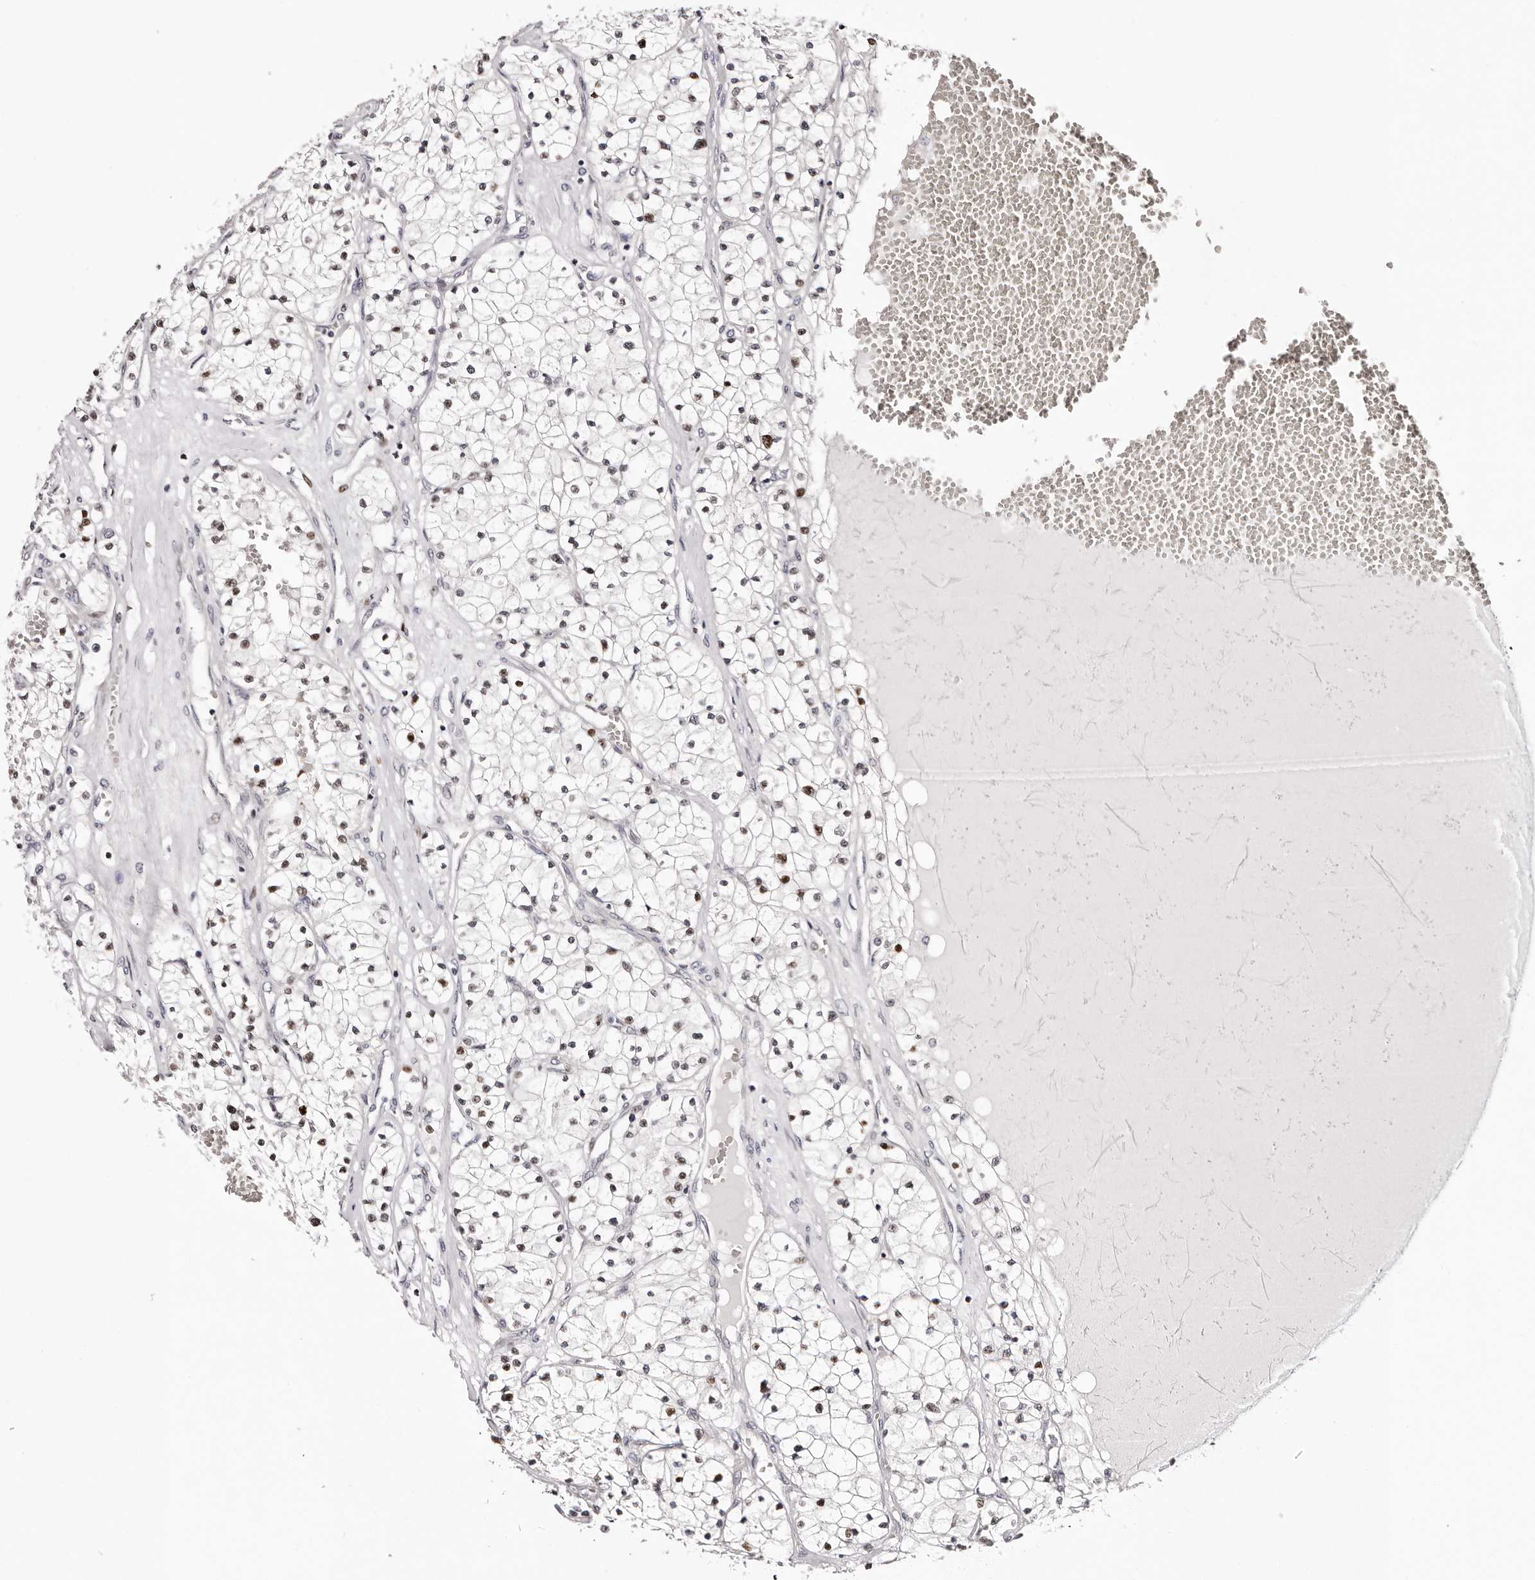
{"staining": {"intensity": "moderate", "quantity": "25%-75%", "location": "nuclear"}, "tissue": "renal cancer", "cell_type": "Tumor cells", "image_type": "cancer", "snomed": [{"axis": "morphology", "description": "Normal tissue, NOS"}, {"axis": "morphology", "description": "Adenocarcinoma, NOS"}, {"axis": "topography", "description": "Kidney"}], "caption": "Immunohistochemical staining of human renal cancer (adenocarcinoma) reveals moderate nuclear protein positivity in about 25%-75% of tumor cells.", "gene": "NUP153", "patient": {"sex": "male", "age": 68}}